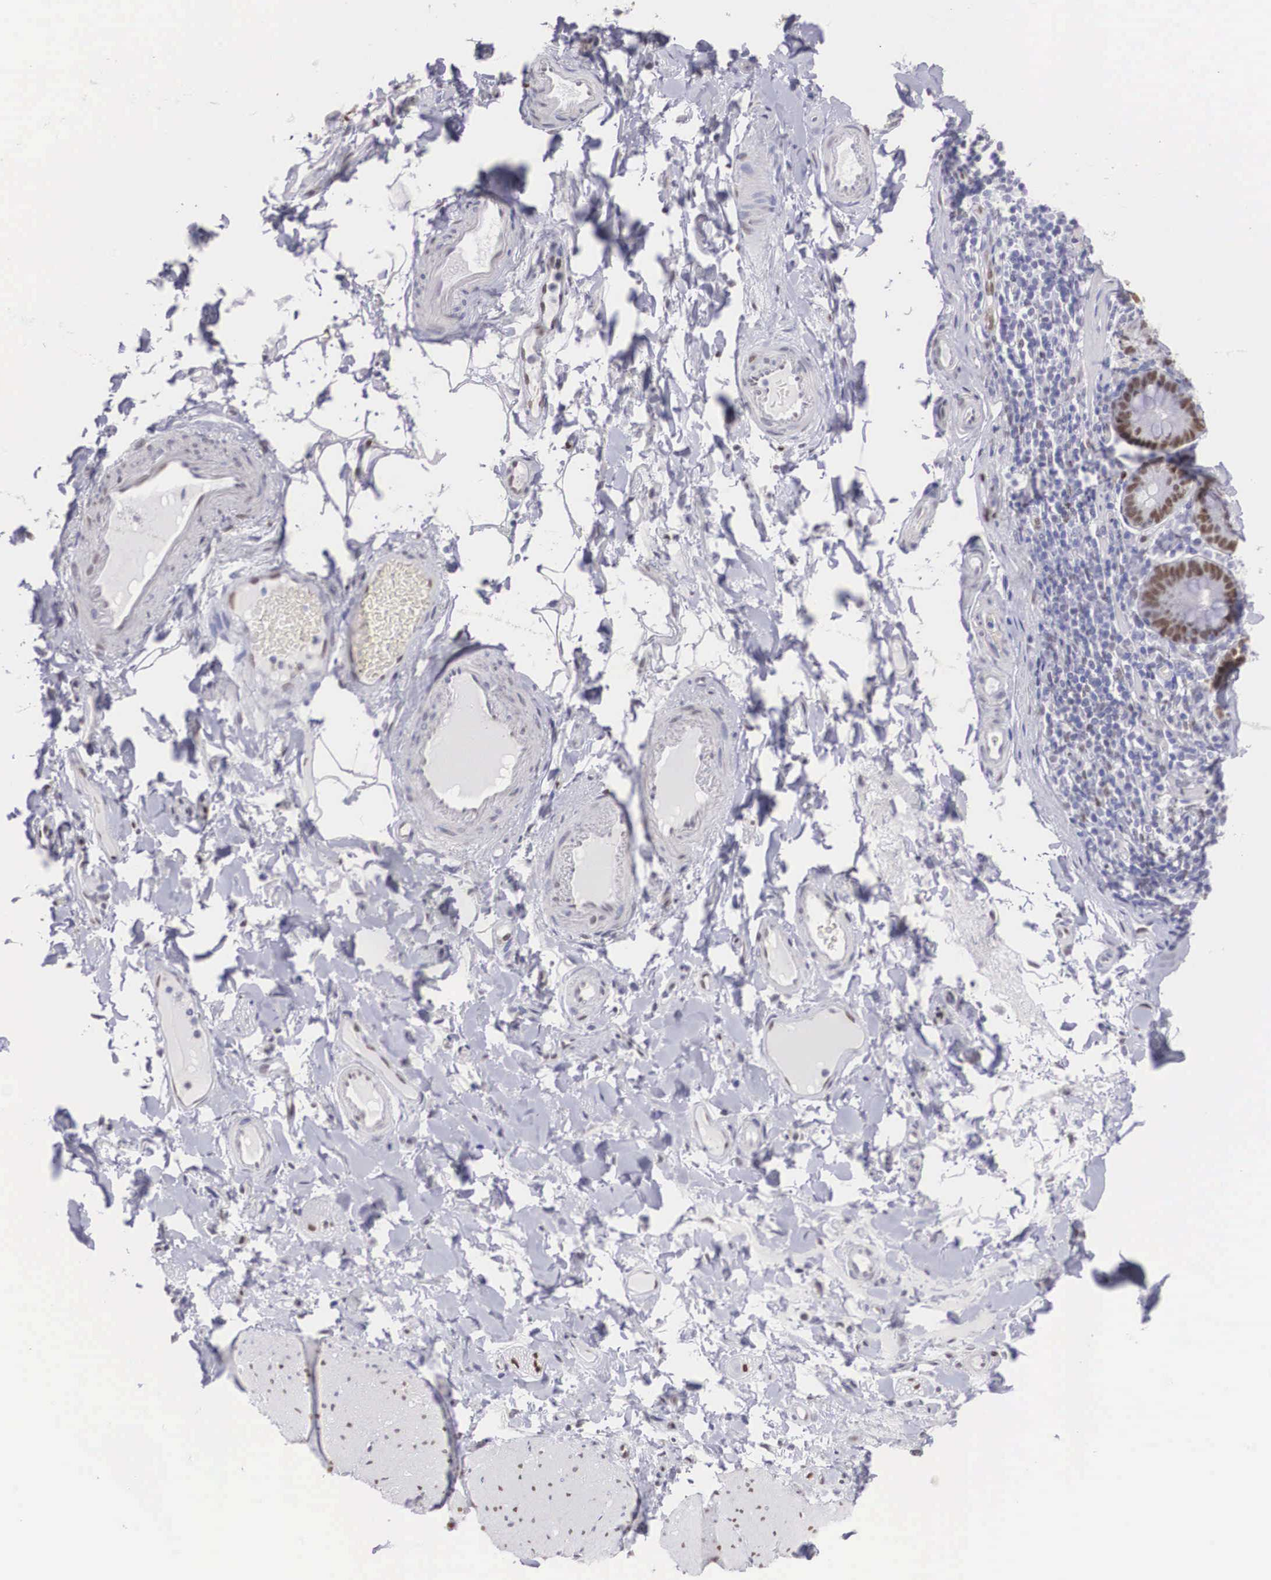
{"staining": {"intensity": "negative", "quantity": "none", "location": "none"}, "tissue": "adipose tissue", "cell_type": "Adipocytes", "image_type": "normal", "snomed": [{"axis": "morphology", "description": "Normal tissue, NOS"}, {"axis": "topography", "description": "Duodenum"}], "caption": "IHC image of unremarkable human adipose tissue stained for a protein (brown), which shows no staining in adipocytes. Brightfield microscopy of immunohistochemistry stained with DAB (brown) and hematoxylin (blue), captured at high magnification.", "gene": "HMGN5", "patient": {"sex": "male", "age": 63}}